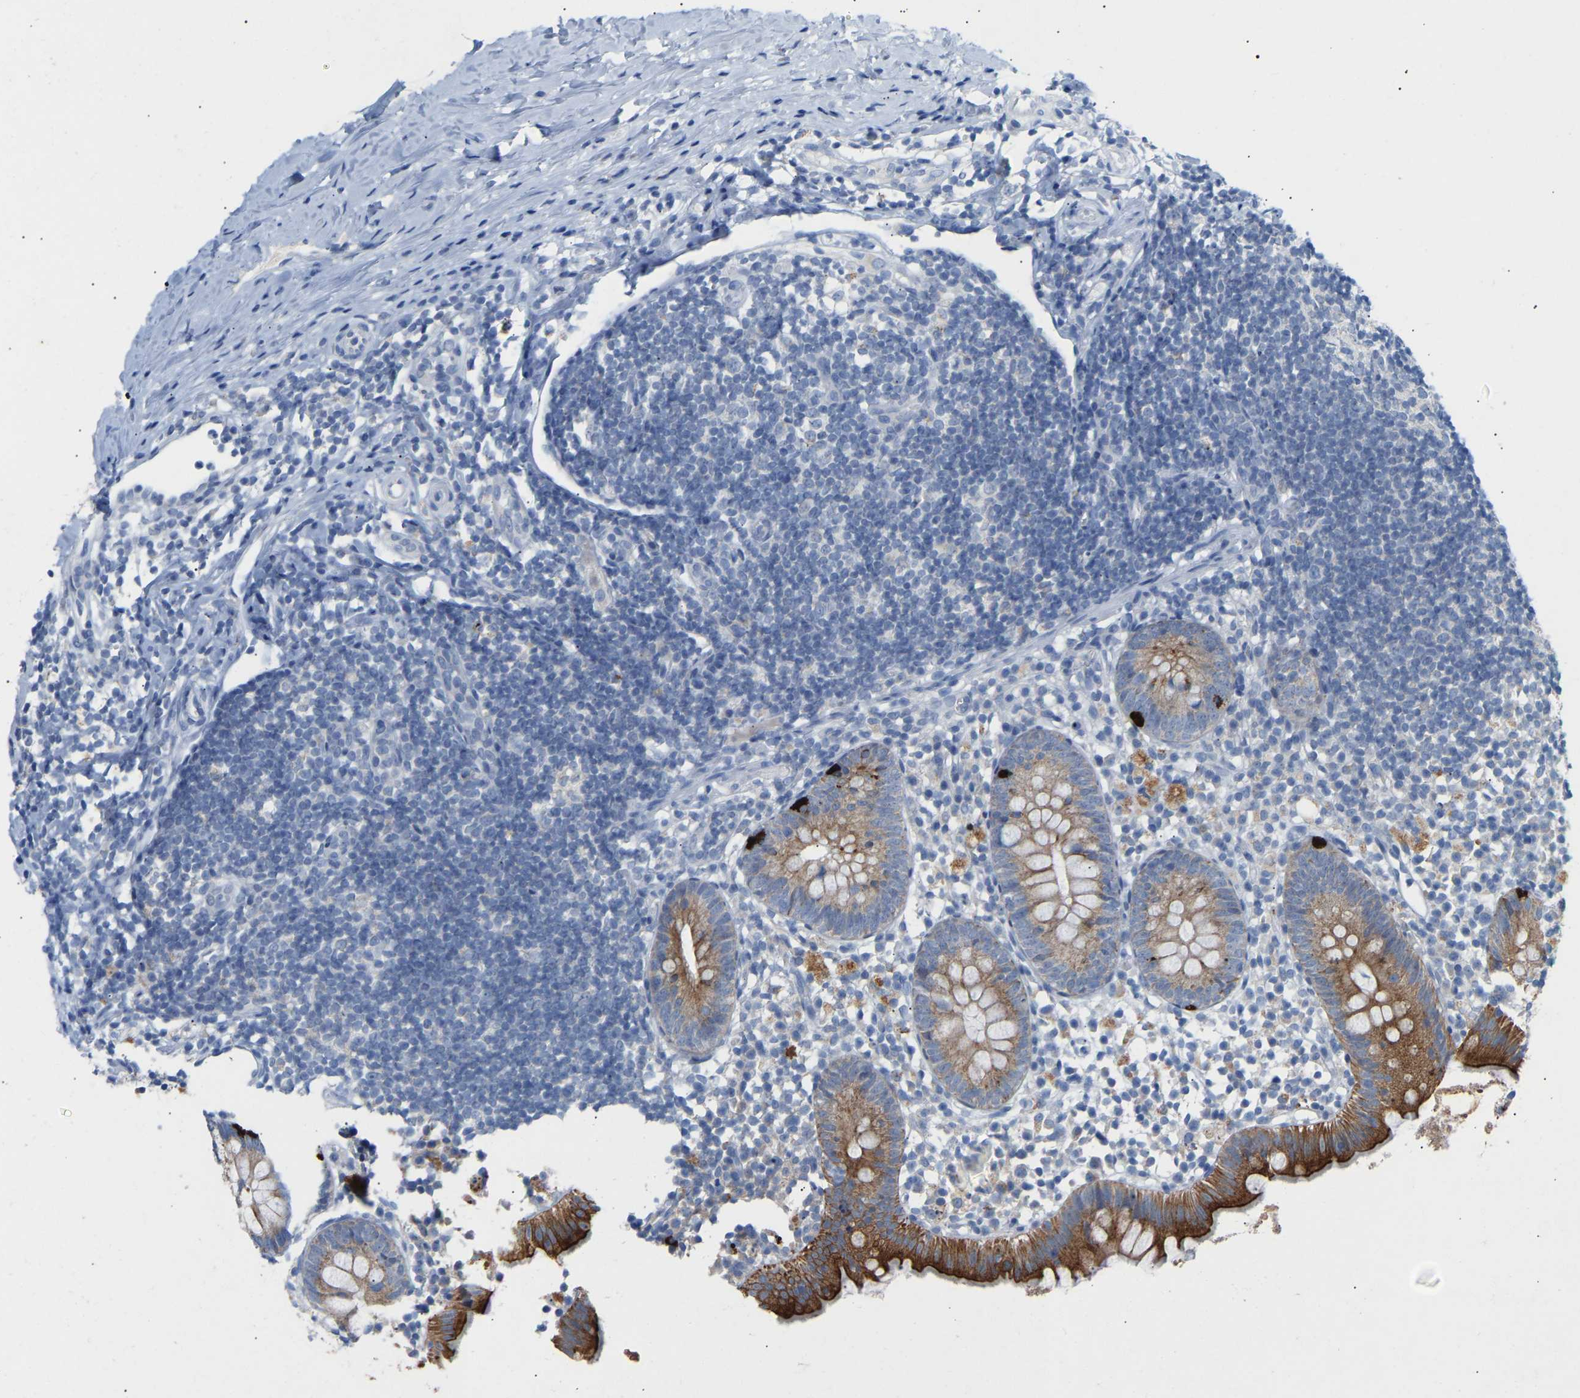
{"staining": {"intensity": "moderate", "quantity": ">75%", "location": "cytoplasmic/membranous"}, "tissue": "appendix", "cell_type": "Glandular cells", "image_type": "normal", "snomed": [{"axis": "morphology", "description": "Normal tissue, NOS"}, {"axis": "topography", "description": "Appendix"}], "caption": "Moderate cytoplasmic/membranous protein positivity is present in approximately >75% of glandular cells in appendix. (DAB (3,3'-diaminobenzidine) IHC with brightfield microscopy, high magnification).", "gene": "PEX1", "patient": {"sex": "female", "age": 20}}